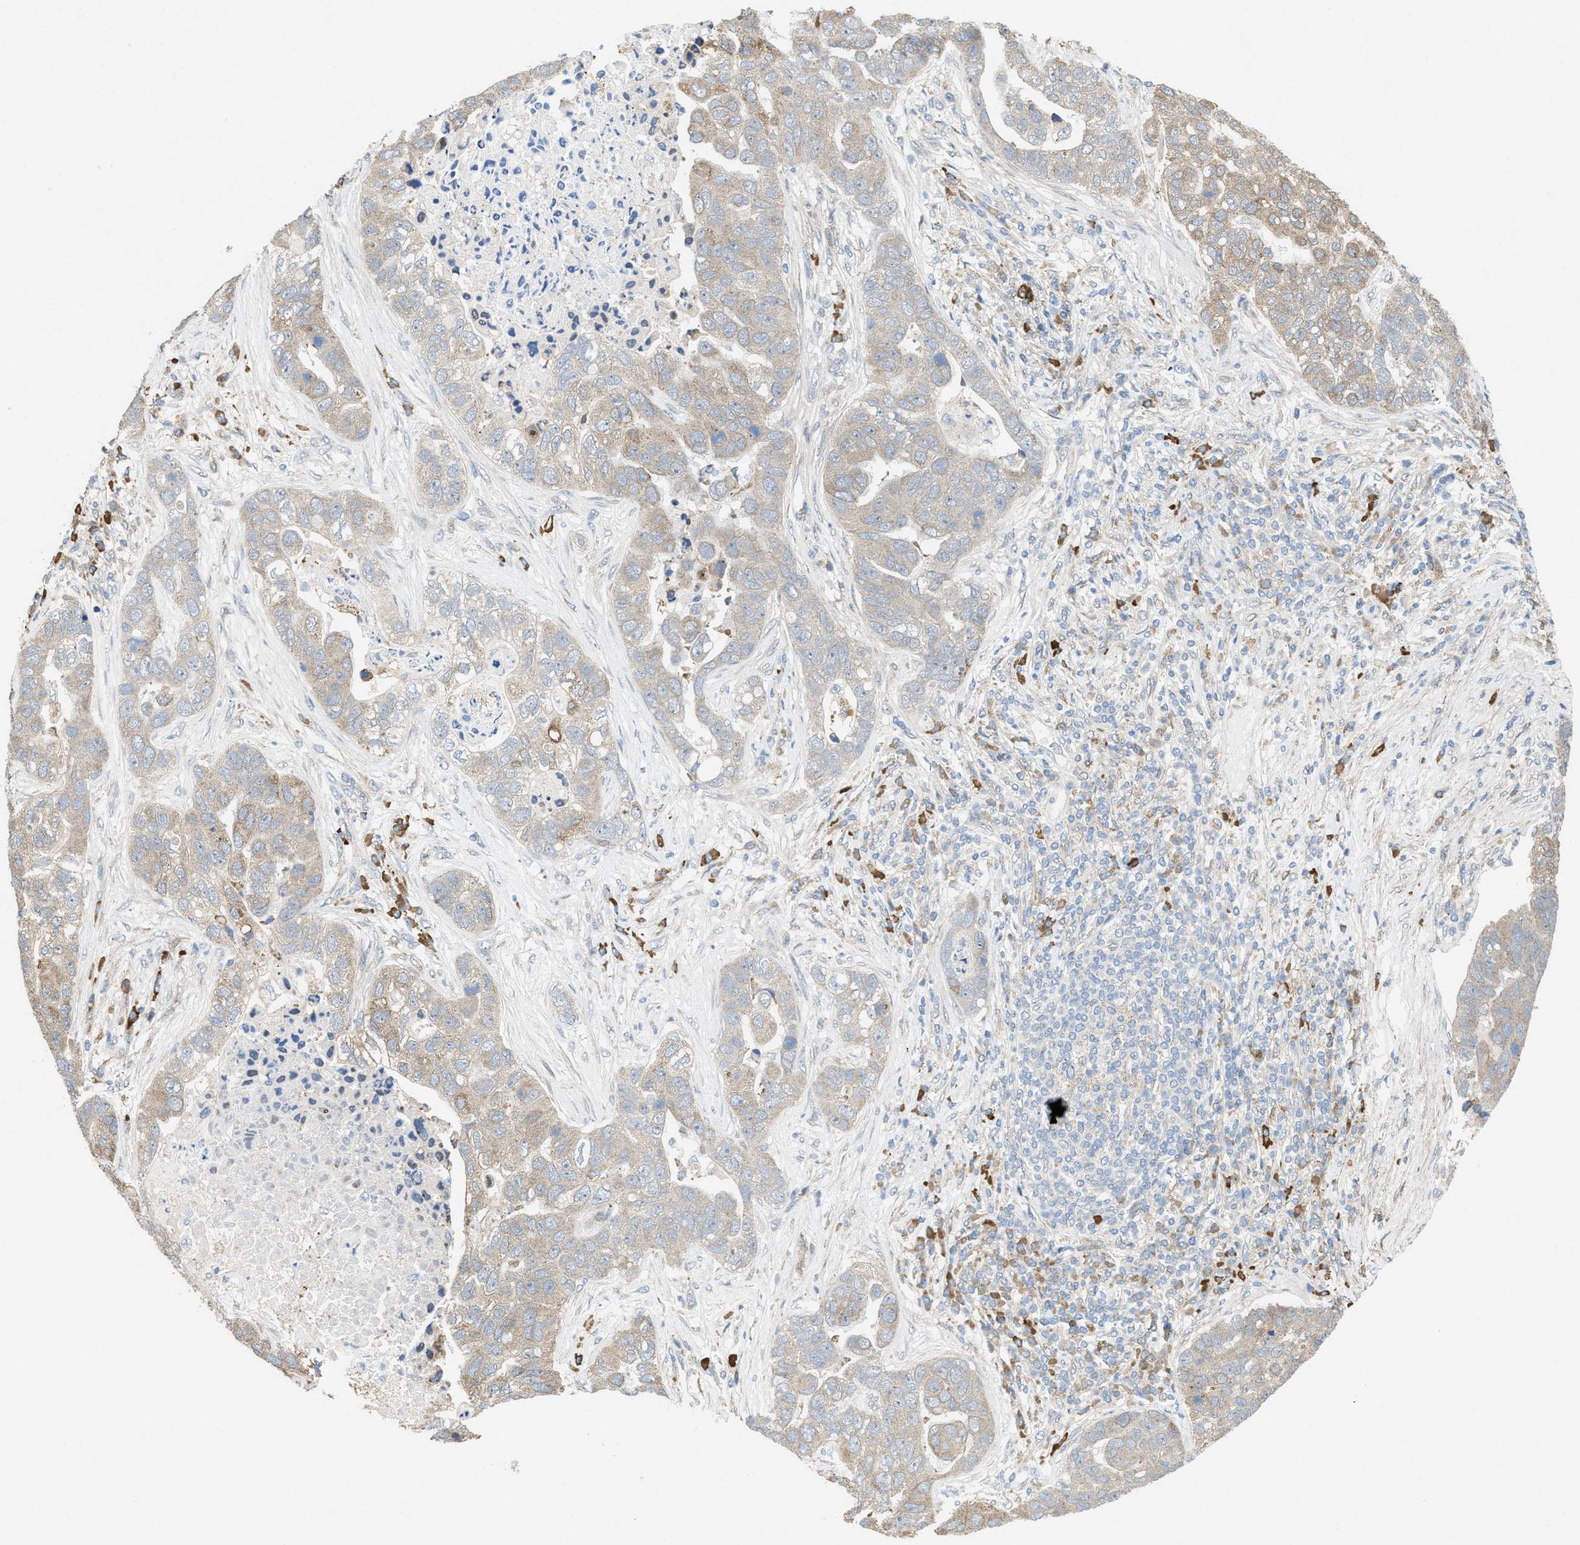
{"staining": {"intensity": "weak", "quantity": "25%-75%", "location": "cytoplasmic/membranous"}, "tissue": "pancreatic cancer", "cell_type": "Tumor cells", "image_type": "cancer", "snomed": [{"axis": "morphology", "description": "Adenocarcinoma, NOS"}, {"axis": "topography", "description": "Pancreas"}], "caption": "A brown stain highlights weak cytoplasmic/membranous positivity of a protein in adenocarcinoma (pancreatic) tumor cells.", "gene": "MFSD6", "patient": {"sex": "female", "age": 61}}